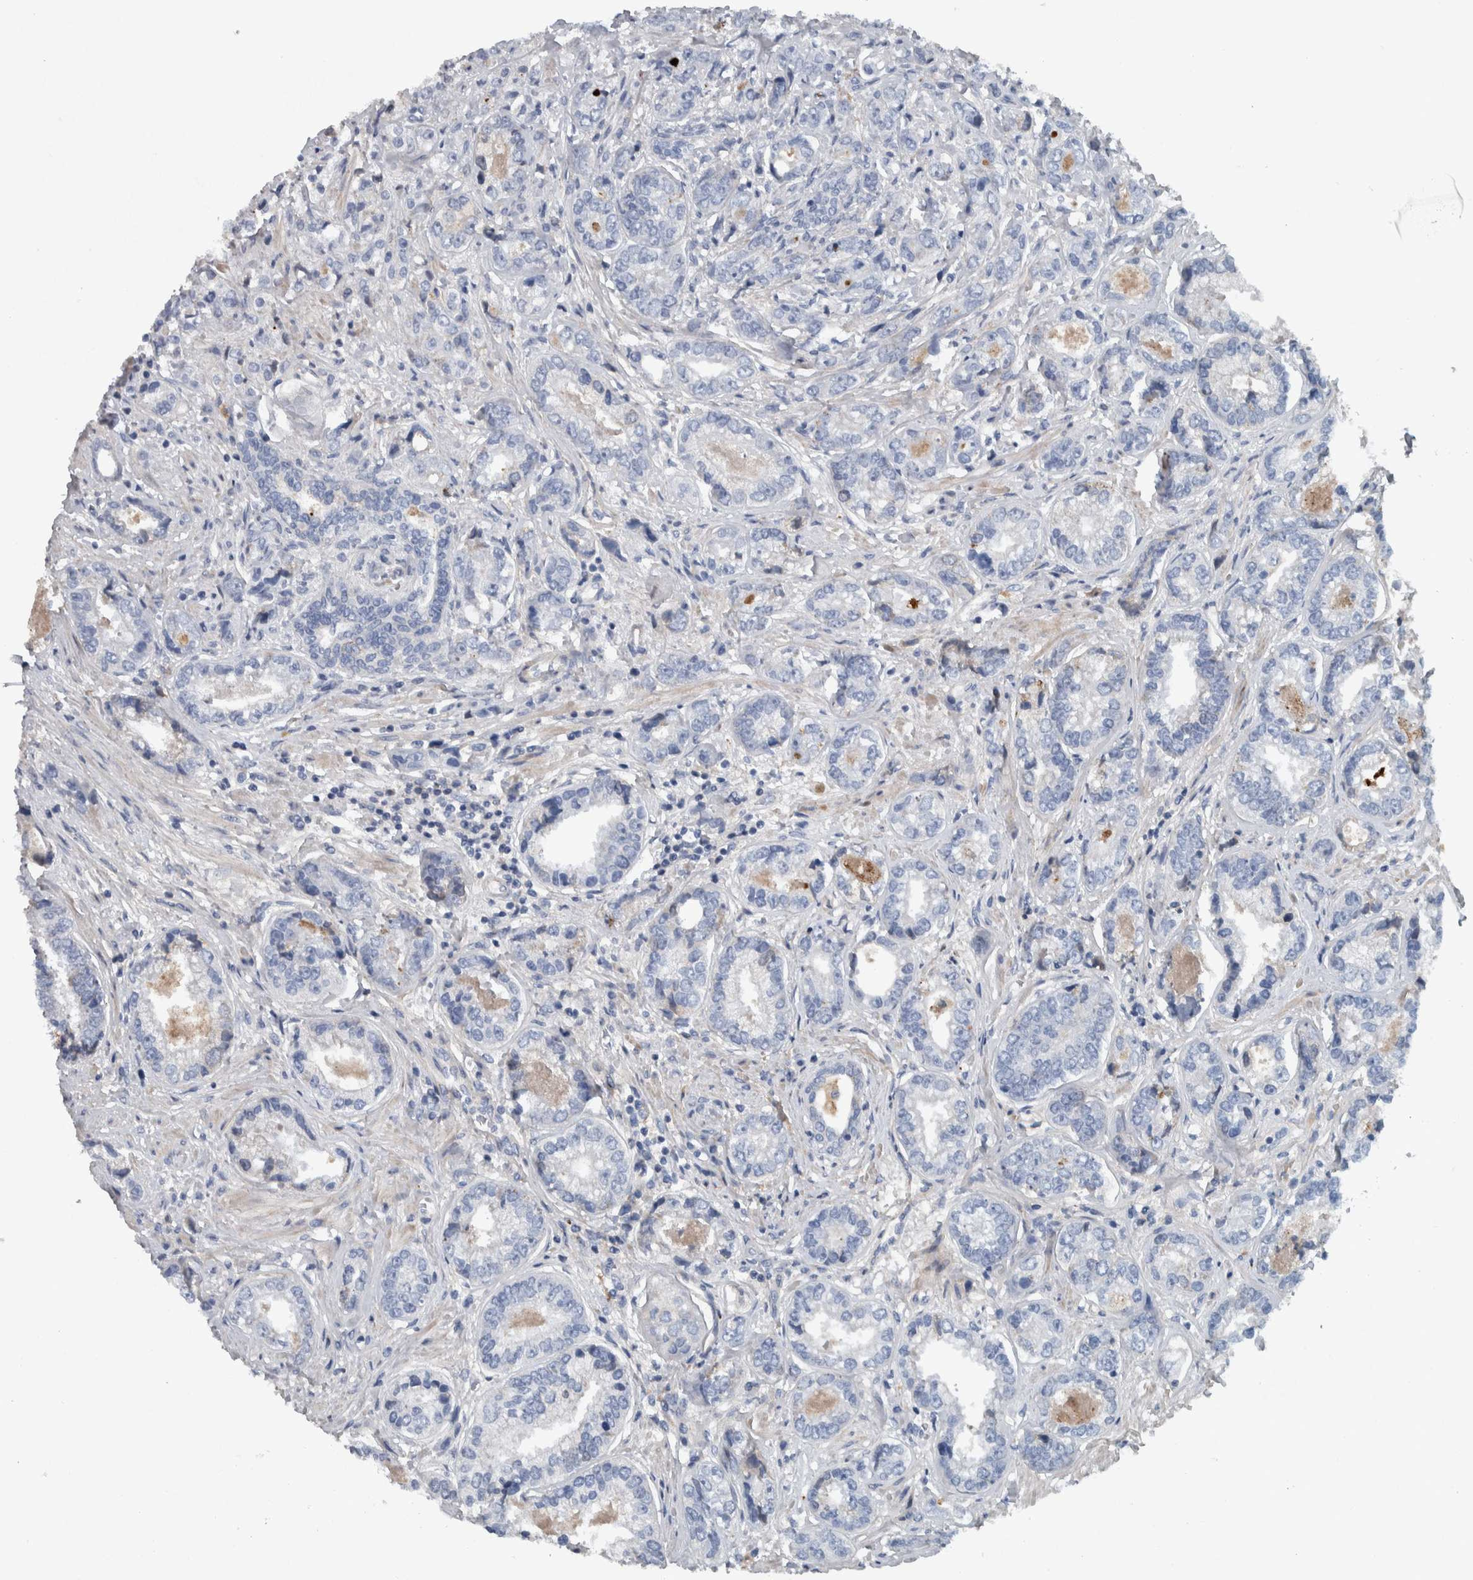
{"staining": {"intensity": "negative", "quantity": "none", "location": "none"}, "tissue": "prostate cancer", "cell_type": "Tumor cells", "image_type": "cancer", "snomed": [{"axis": "morphology", "description": "Adenocarcinoma, High grade"}, {"axis": "topography", "description": "Prostate"}], "caption": "High power microscopy histopathology image of an IHC micrograph of prostate cancer (high-grade adenocarcinoma), revealing no significant staining in tumor cells.", "gene": "SERPINC1", "patient": {"sex": "male", "age": 61}}